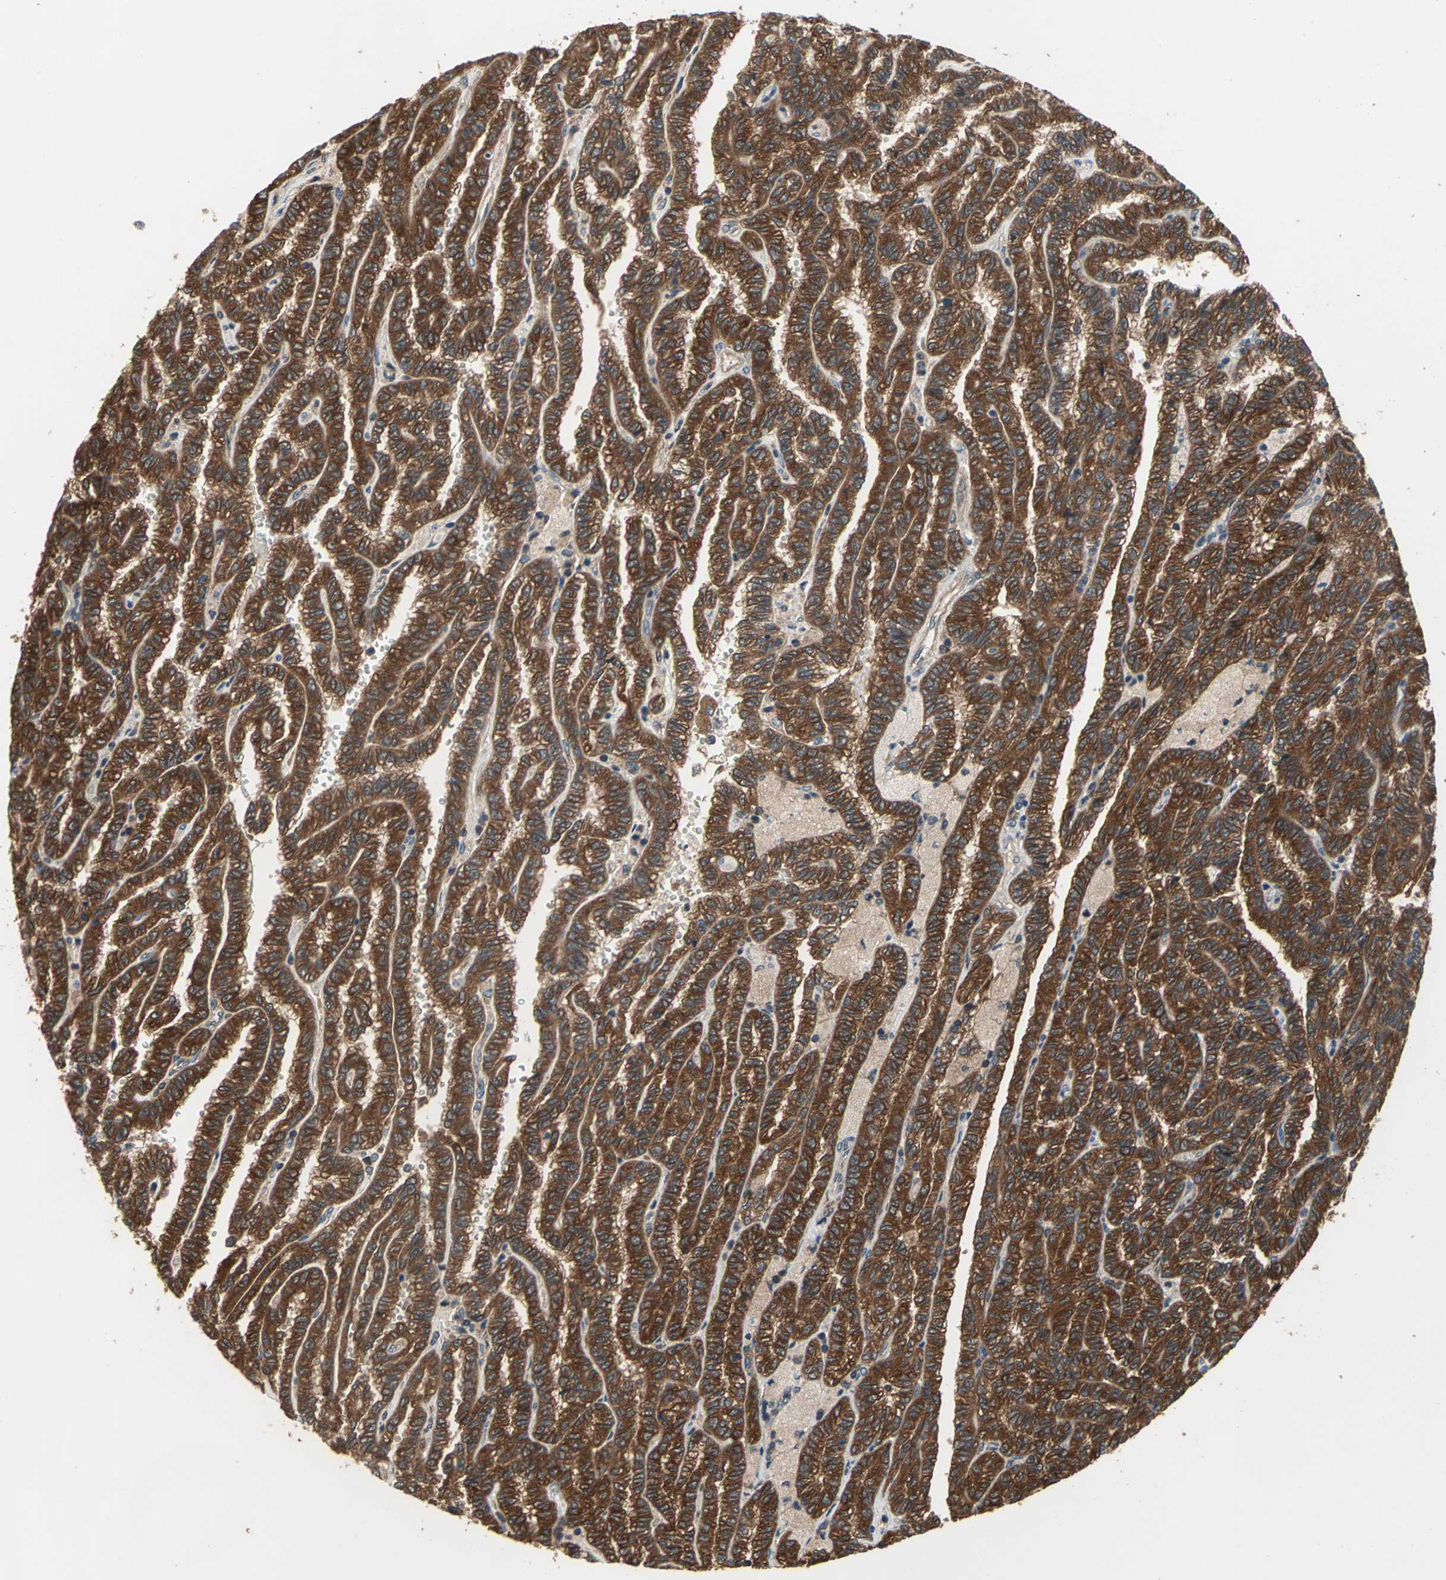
{"staining": {"intensity": "strong", "quantity": ">75%", "location": "cytoplasmic/membranous"}, "tissue": "renal cancer", "cell_type": "Tumor cells", "image_type": "cancer", "snomed": [{"axis": "morphology", "description": "Inflammation, NOS"}, {"axis": "morphology", "description": "Adenocarcinoma, NOS"}, {"axis": "topography", "description": "Kidney"}], "caption": "Immunohistochemistry (IHC) of renal adenocarcinoma shows high levels of strong cytoplasmic/membranous expression in about >75% of tumor cells. Using DAB (3,3'-diaminobenzidine) (brown) and hematoxylin (blue) stains, captured at high magnification using brightfield microscopy.", "gene": "CAPN1", "patient": {"sex": "male", "age": 68}}